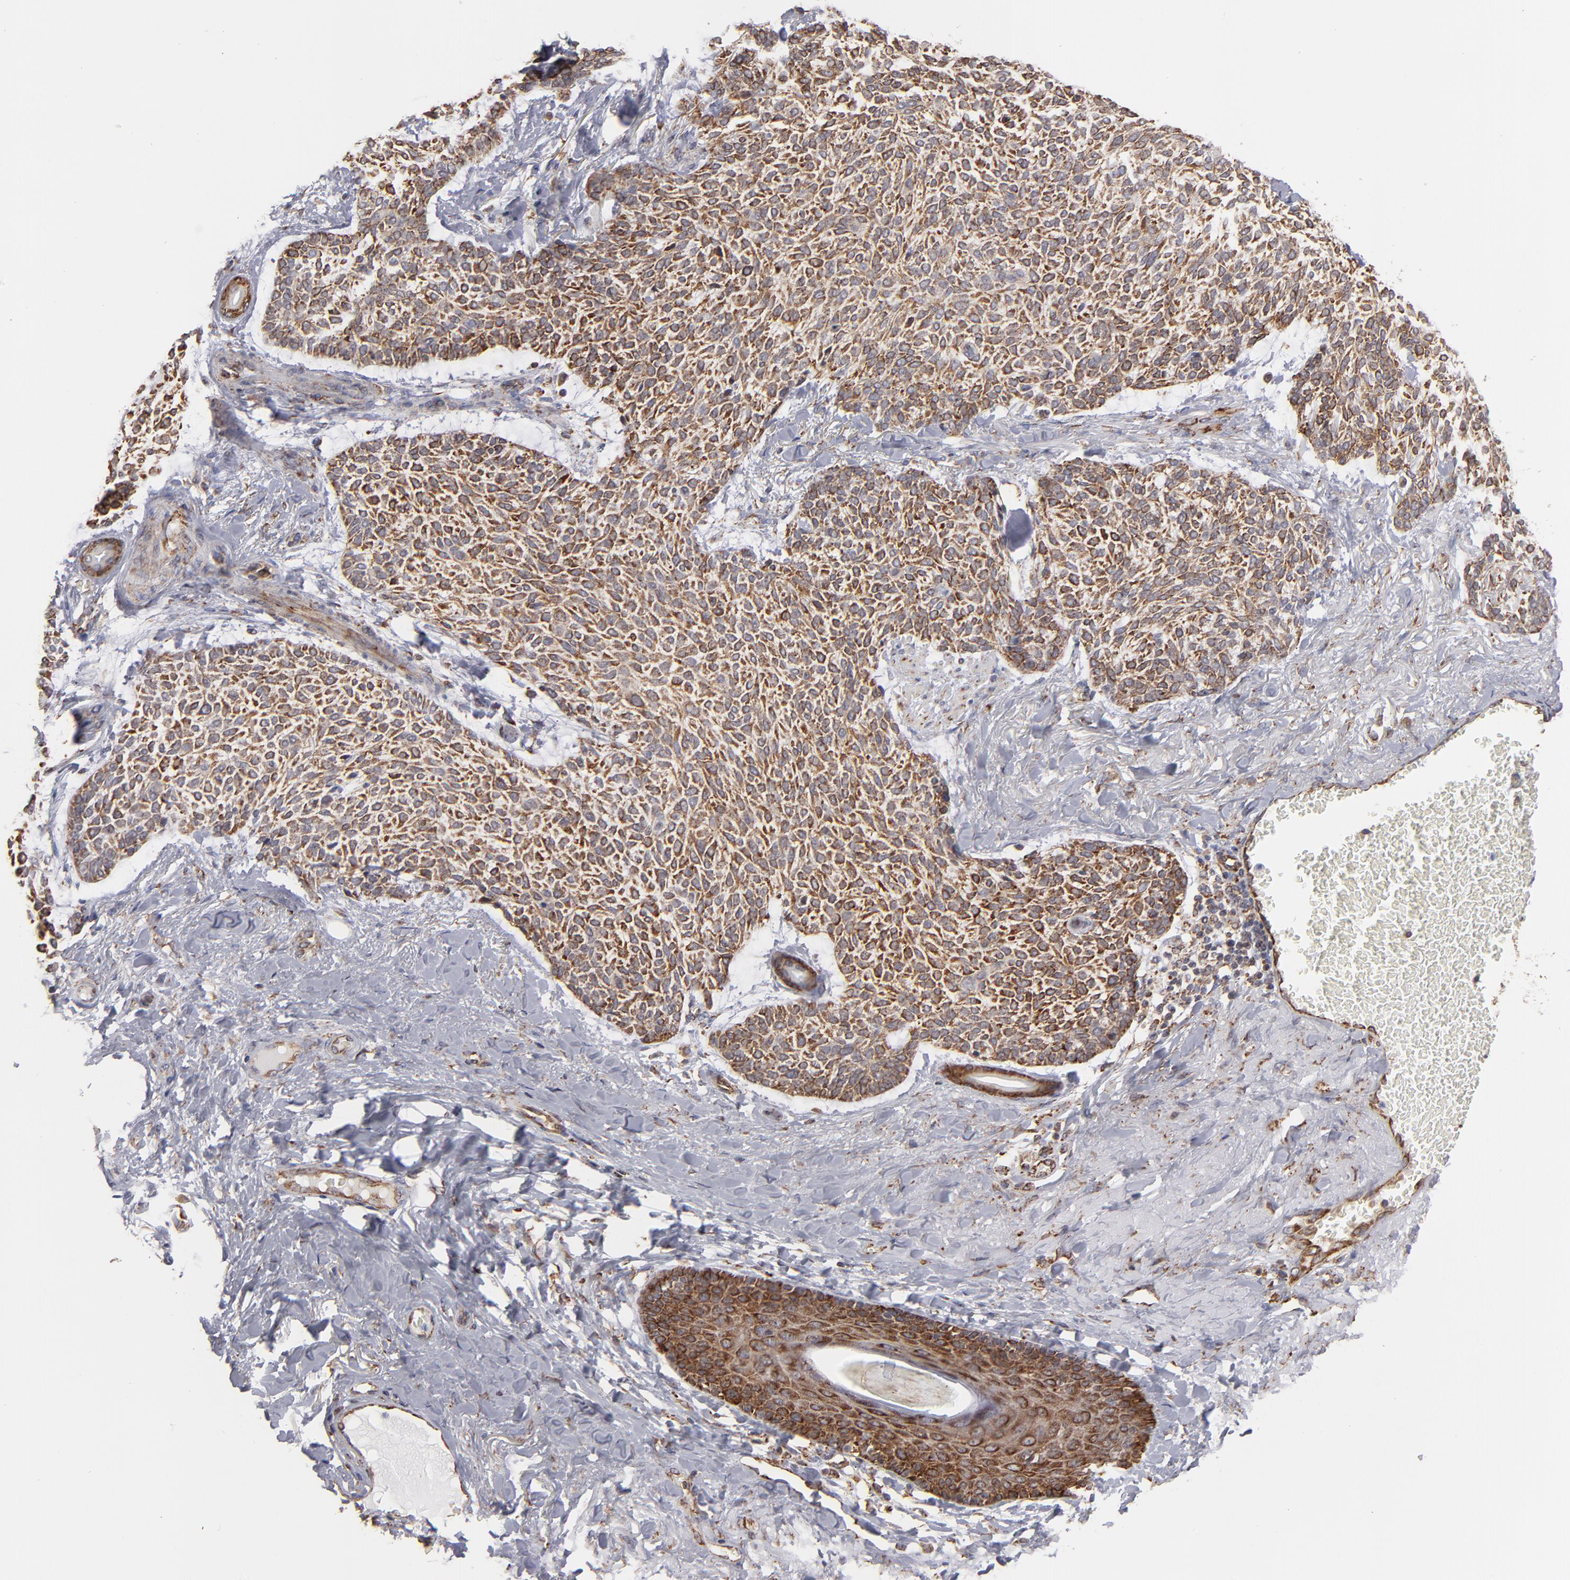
{"staining": {"intensity": "moderate", "quantity": ">75%", "location": "cytoplasmic/membranous"}, "tissue": "skin cancer", "cell_type": "Tumor cells", "image_type": "cancer", "snomed": [{"axis": "morphology", "description": "Normal tissue, NOS"}, {"axis": "morphology", "description": "Basal cell carcinoma"}, {"axis": "topography", "description": "Skin"}], "caption": "There is medium levels of moderate cytoplasmic/membranous positivity in tumor cells of skin basal cell carcinoma, as demonstrated by immunohistochemical staining (brown color).", "gene": "KTN1", "patient": {"sex": "female", "age": 70}}